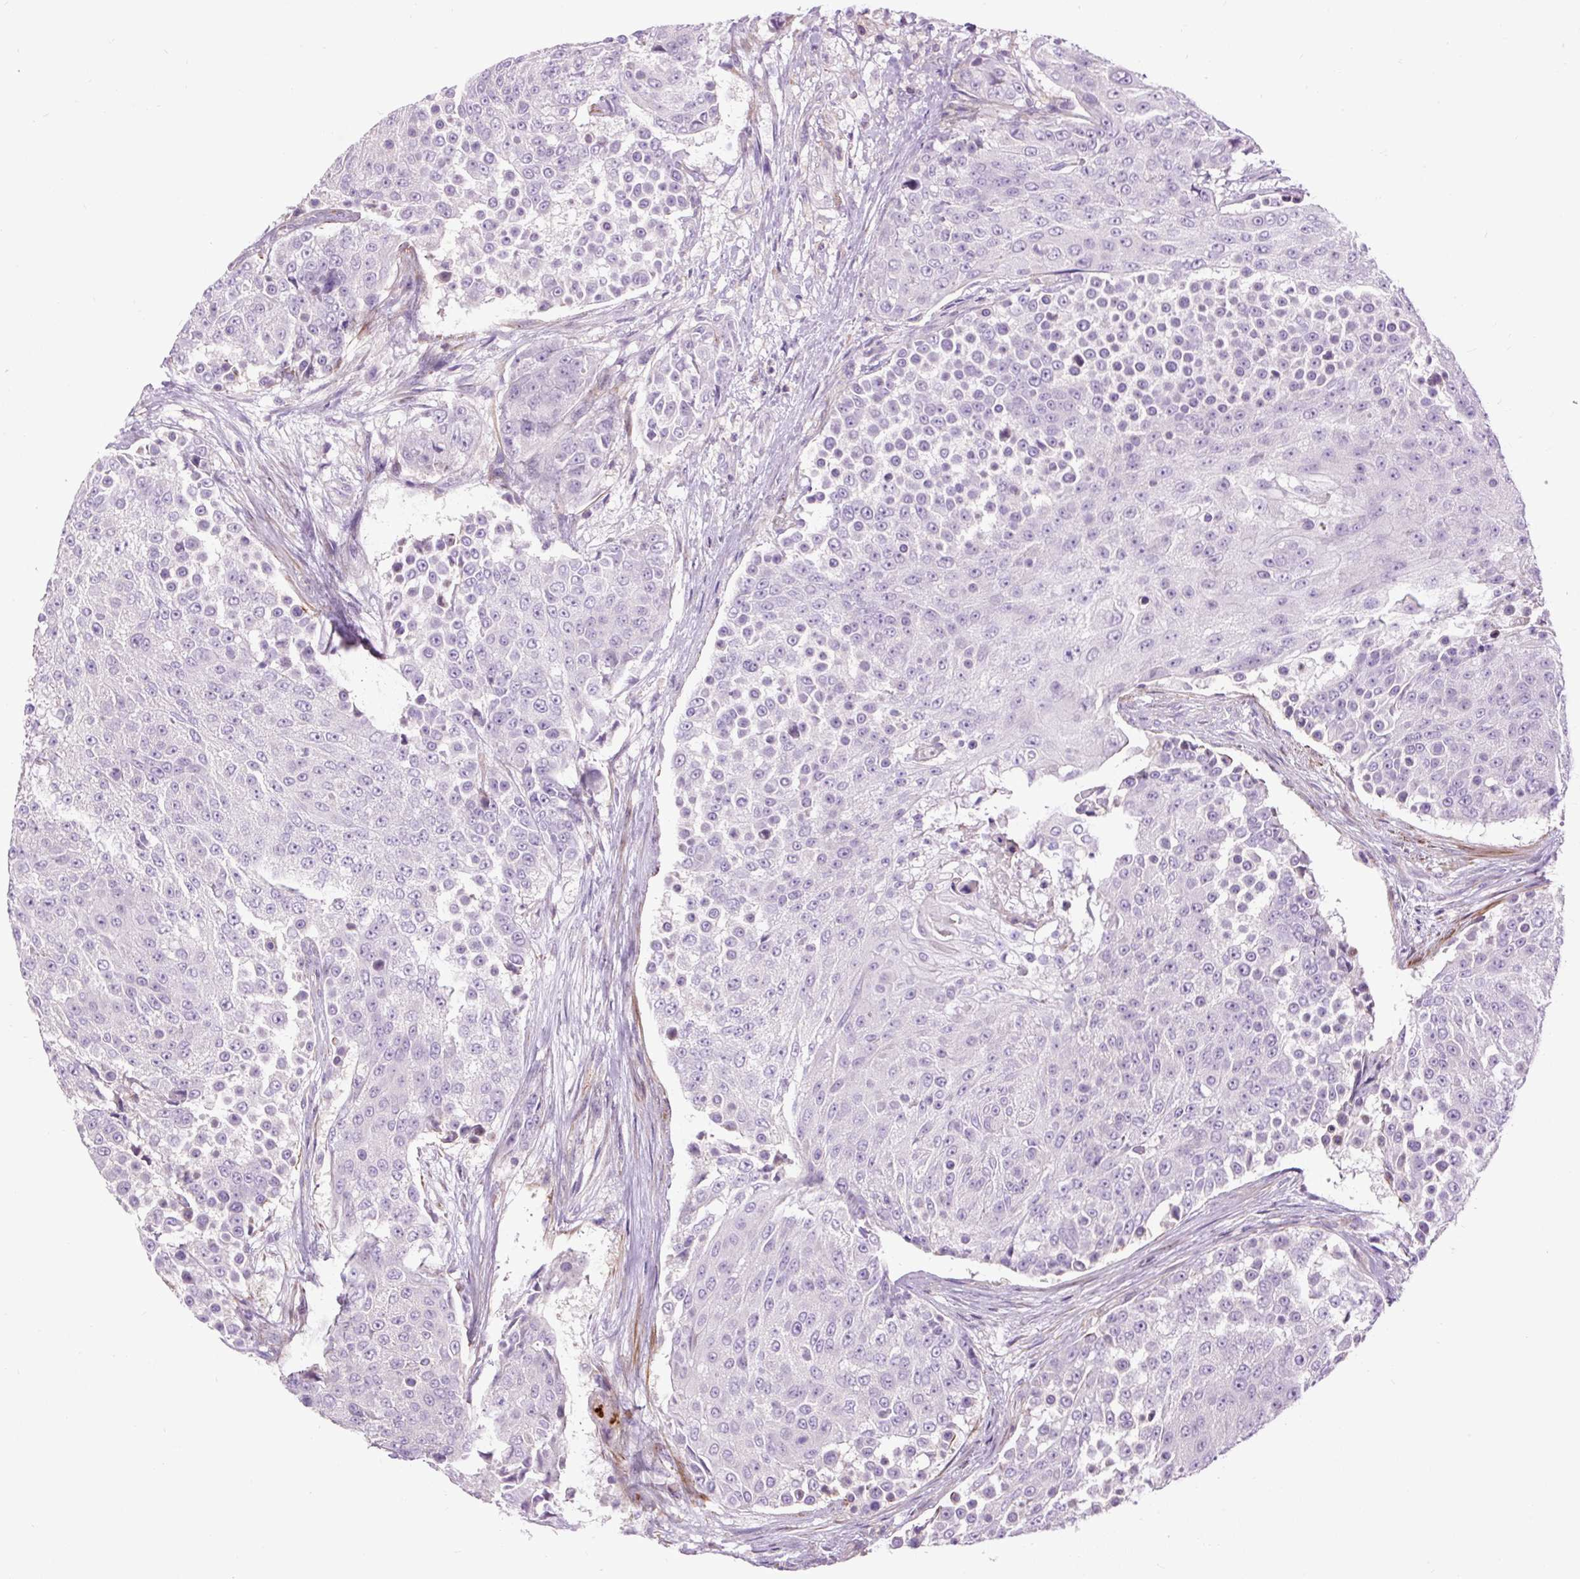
{"staining": {"intensity": "negative", "quantity": "none", "location": "none"}, "tissue": "urothelial cancer", "cell_type": "Tumor cells", "image_type": "cancer", "snomed": [{"axis": "morphology", "description": "Urothelial carcinoma, High grade"}, {"axis": "topography", "description": "Urinary bladder"}], "caption": "Tumor cells are negative for protein expression in human urothelial cancer. (Stains: DAB immunohistochemistry with hematoxylin counter stain, Microscopy: brightfield microscopy at high magnification).", "gene": "ZNF197", "patient": {"sex": "female", "age": 63}}